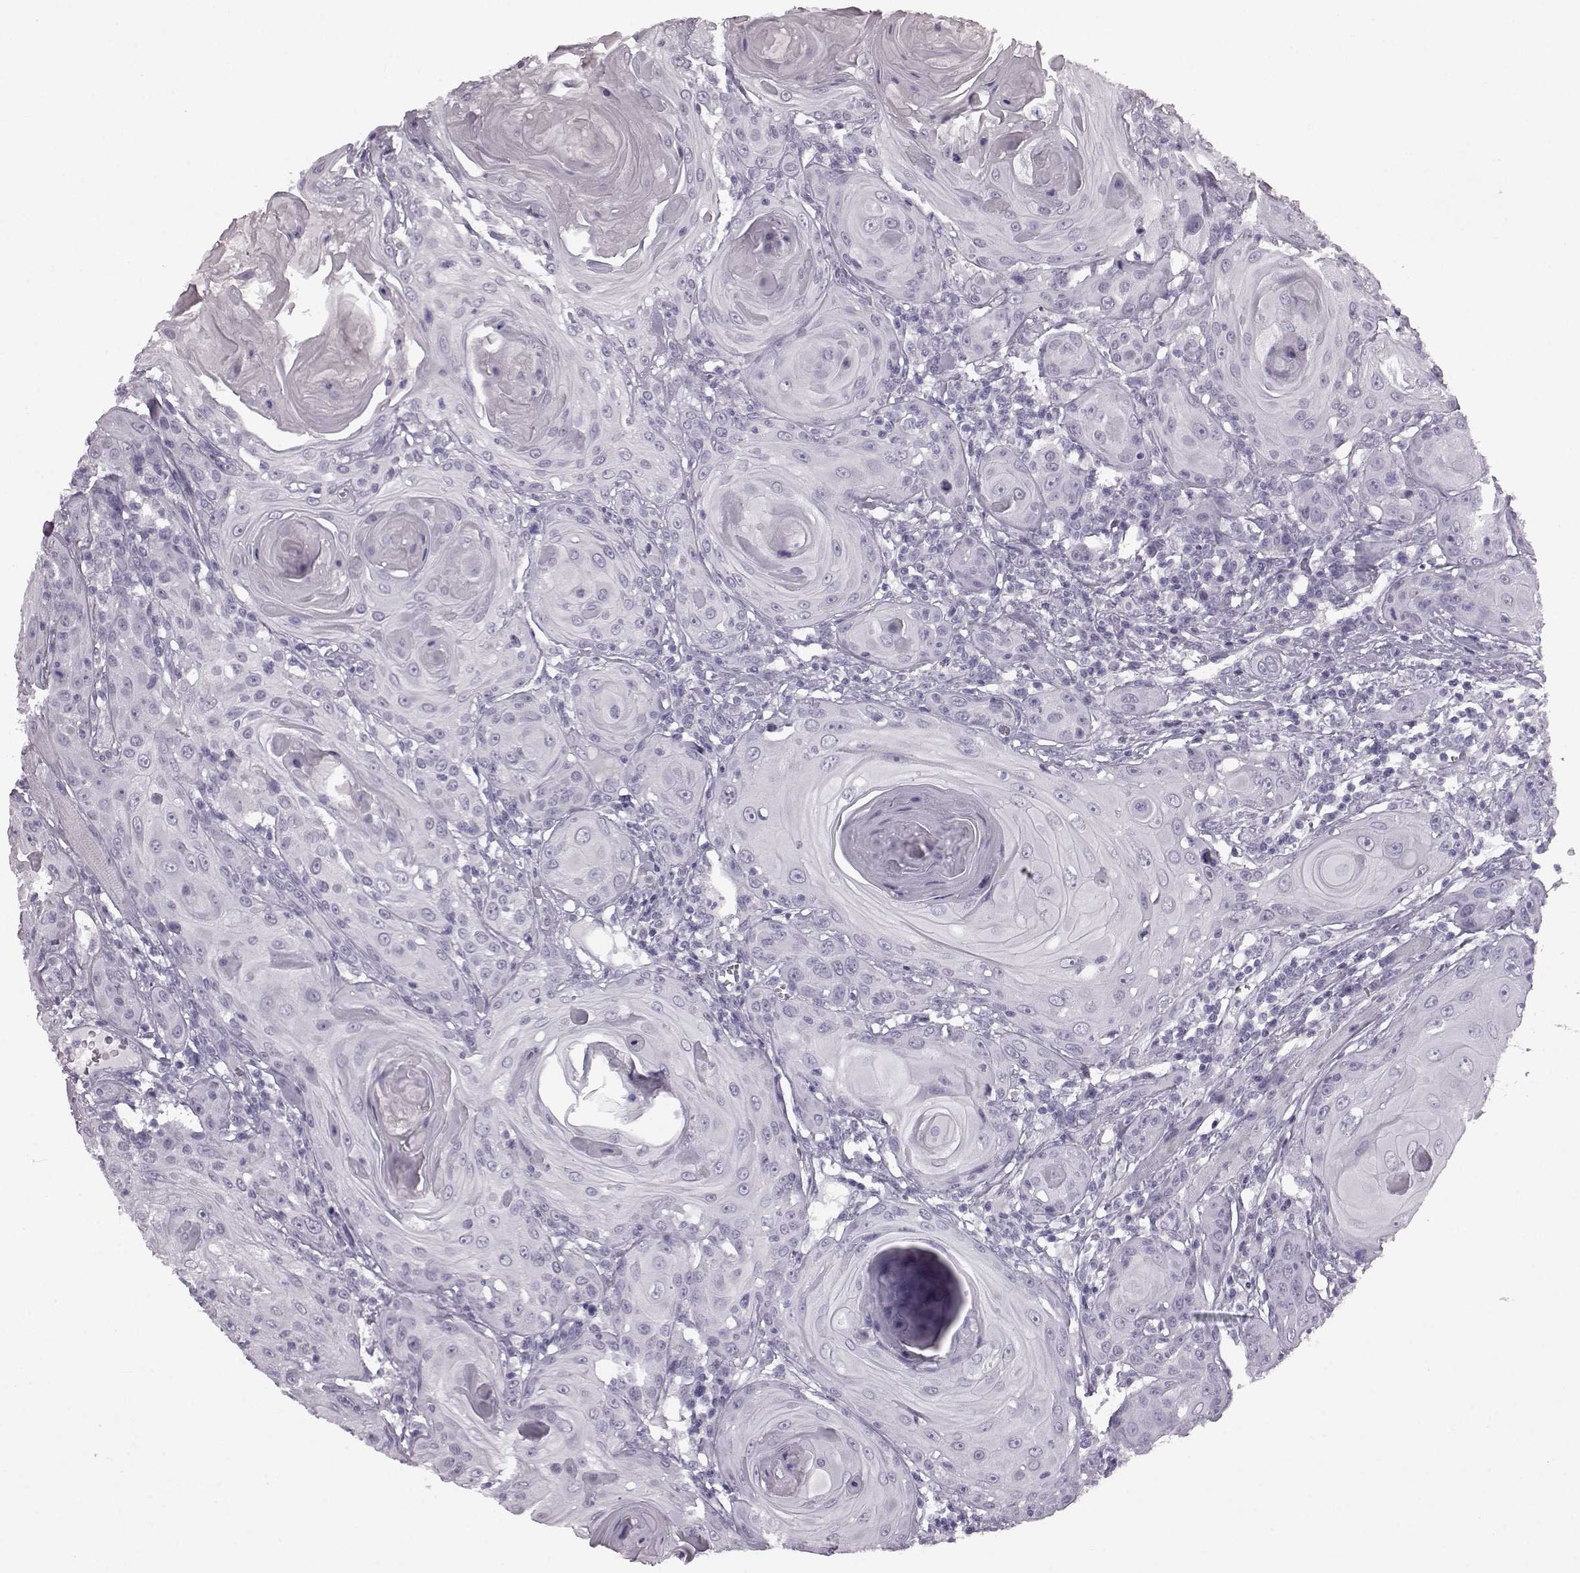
{"staining": {"intensity": "negative", "quantity": "none", "location": "none"}, "tissue": "head and neck cancer", "cell_type": "Tumor cells", "image_type": "cancer", "snomed": [{"axis": "morphology", "description": "Squamous cell carcinoma, NOS"}, {"axis": "topography", "description": "Head-Neck"}], "caption": "Image shows no protein expression in tumor cells of head and neck cancer tissue.", "gene": "AIPL1", "patient": {"sex": "female", "age": 80}}